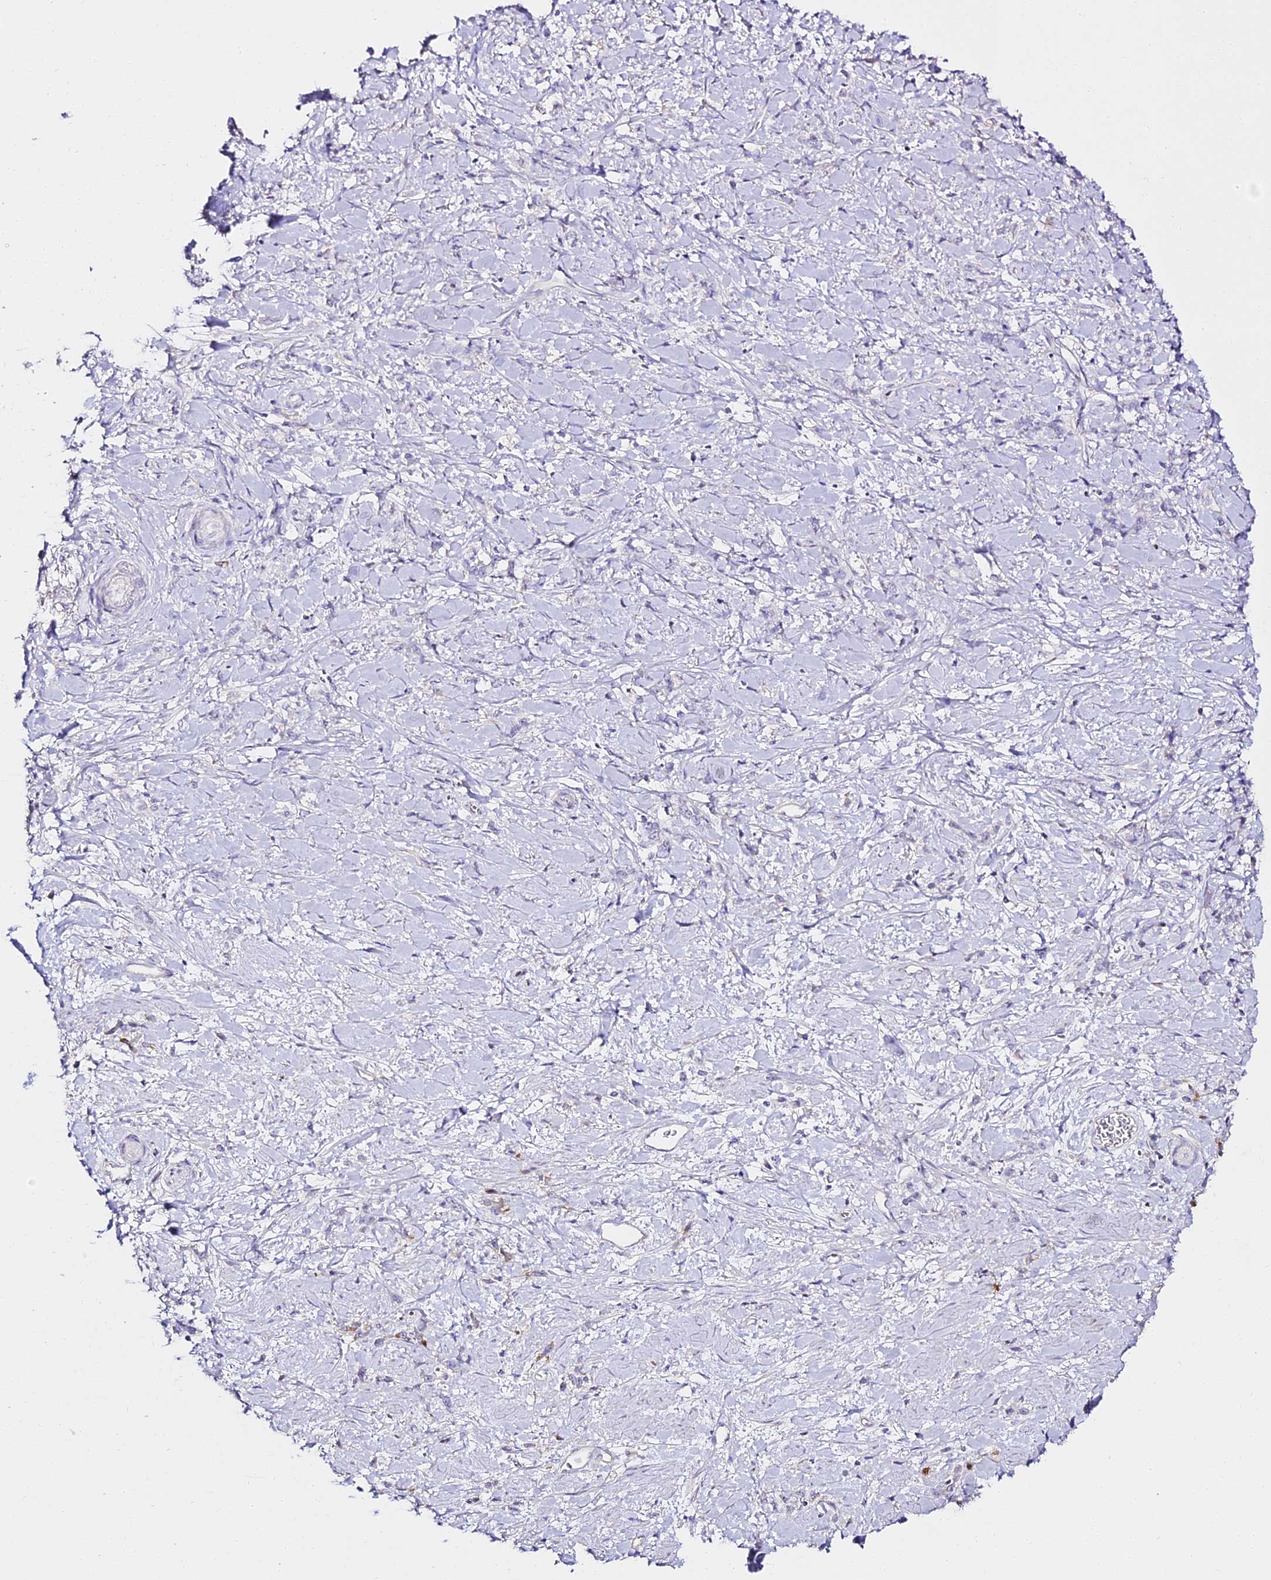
{"staining": {"intensity": "negative", "quantity": "none", "location": "none"}, "tissue": "stomach cancer", "cell_type": "Tumor cells", "image_type": "cancer", "snomed": [{"axis": "morphology", "description": "Adenocarcinoma, NOS"}, {"axis": "topography", "description": "Stomach"}], "caption": "Tumor cells are negative for protein expression in human stomach cancer.", "gene": "ALPG", "patient": {"sex": "female", "age": 60}}